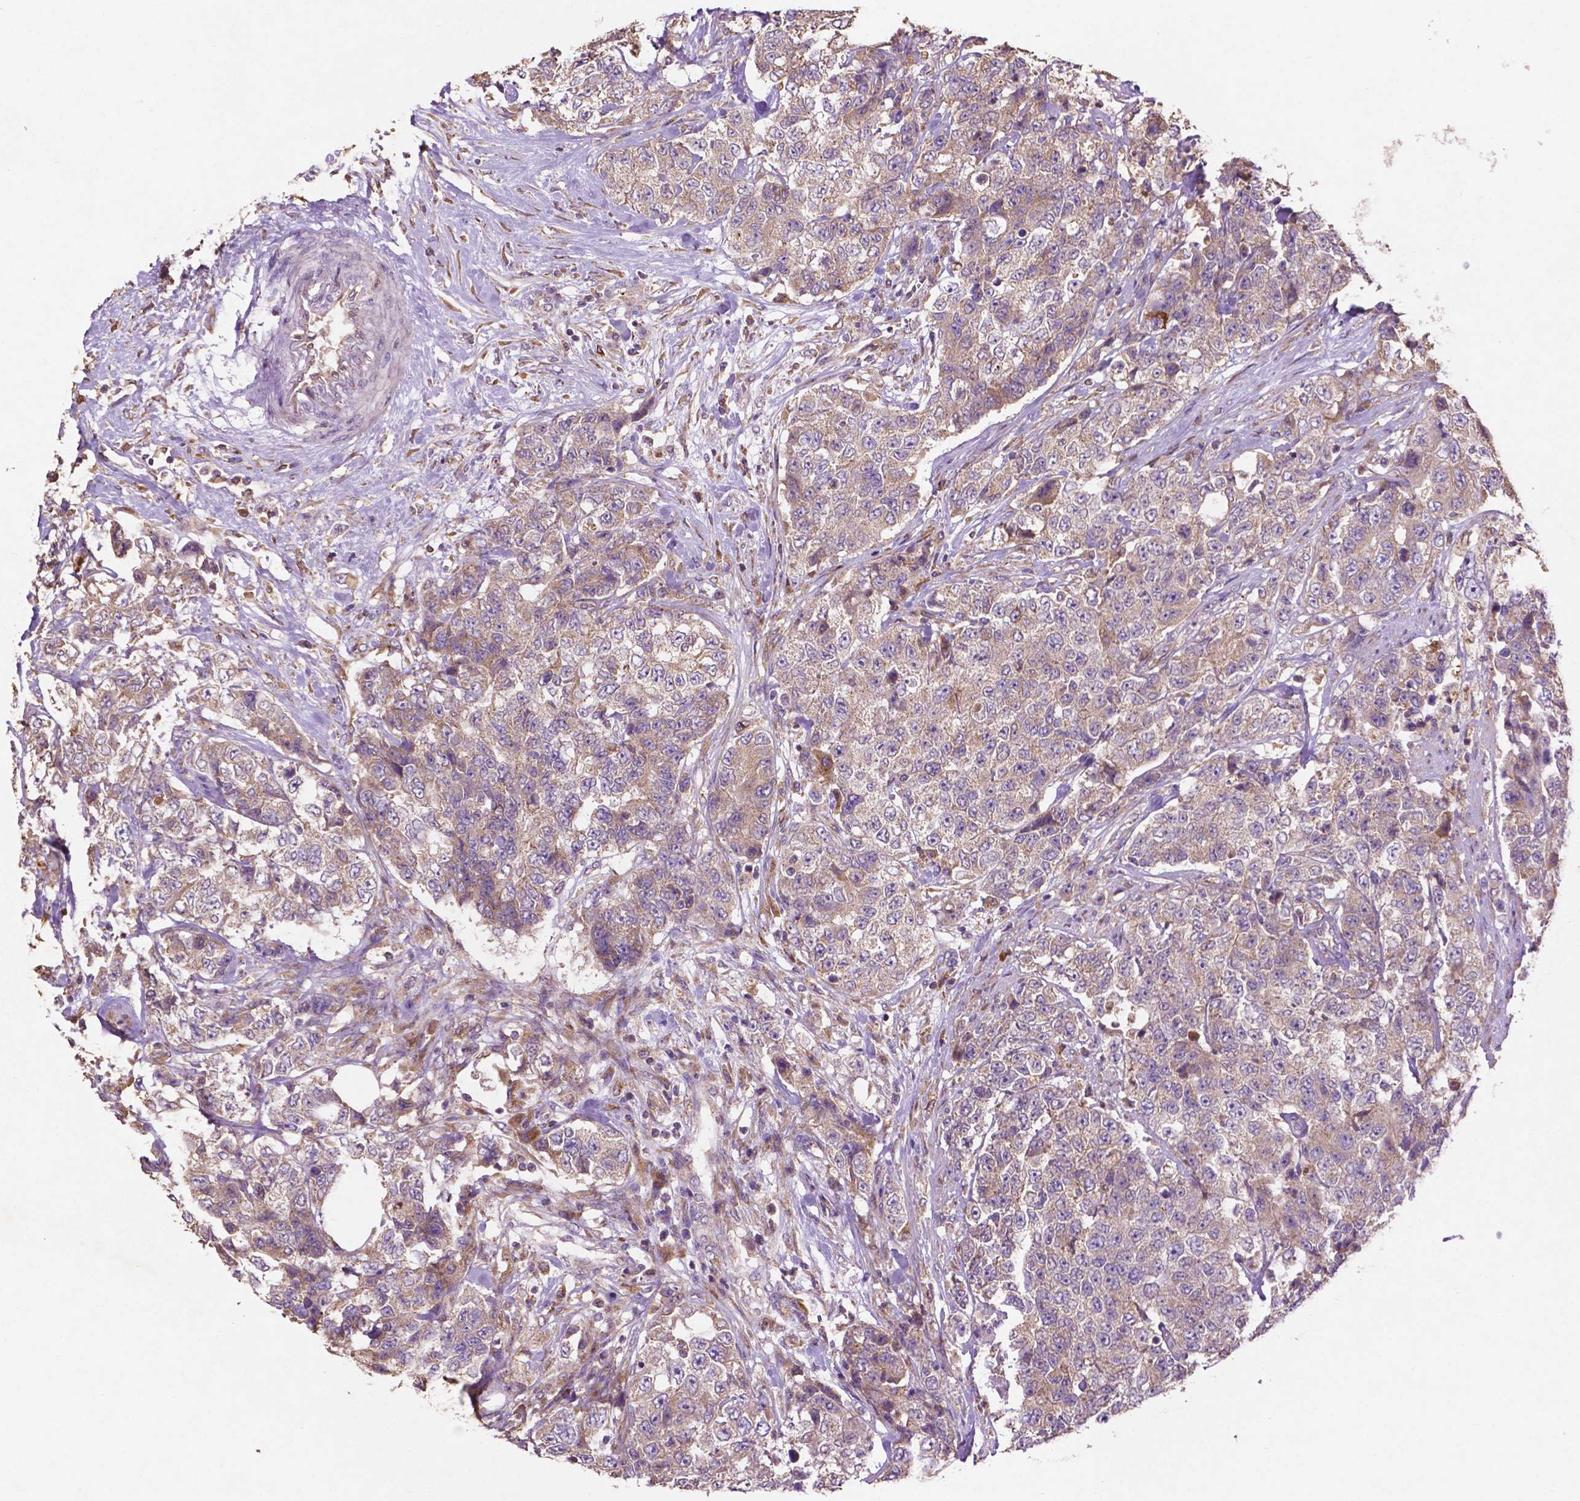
{"staining": {"intensity": "negative", "quantity": "none", "location": "none"}, "tissue": "urothelial cancer", "cell_type": "Tumor cells", "image_type": "cancer", "snomed": [{"axis": "morphology", "description": "Urothelial carcinoma, High grade"}, {"axis": "topography", "description": "Urinary bladder"}], "caption": "Immunohistochemistry micrograph of high-grade urothelial carcinoma stained for a protein (brown), which shows no staining in tumor cells.", "gene": "MBTPS1", "patient": {"sex": "female", "age": 78}}